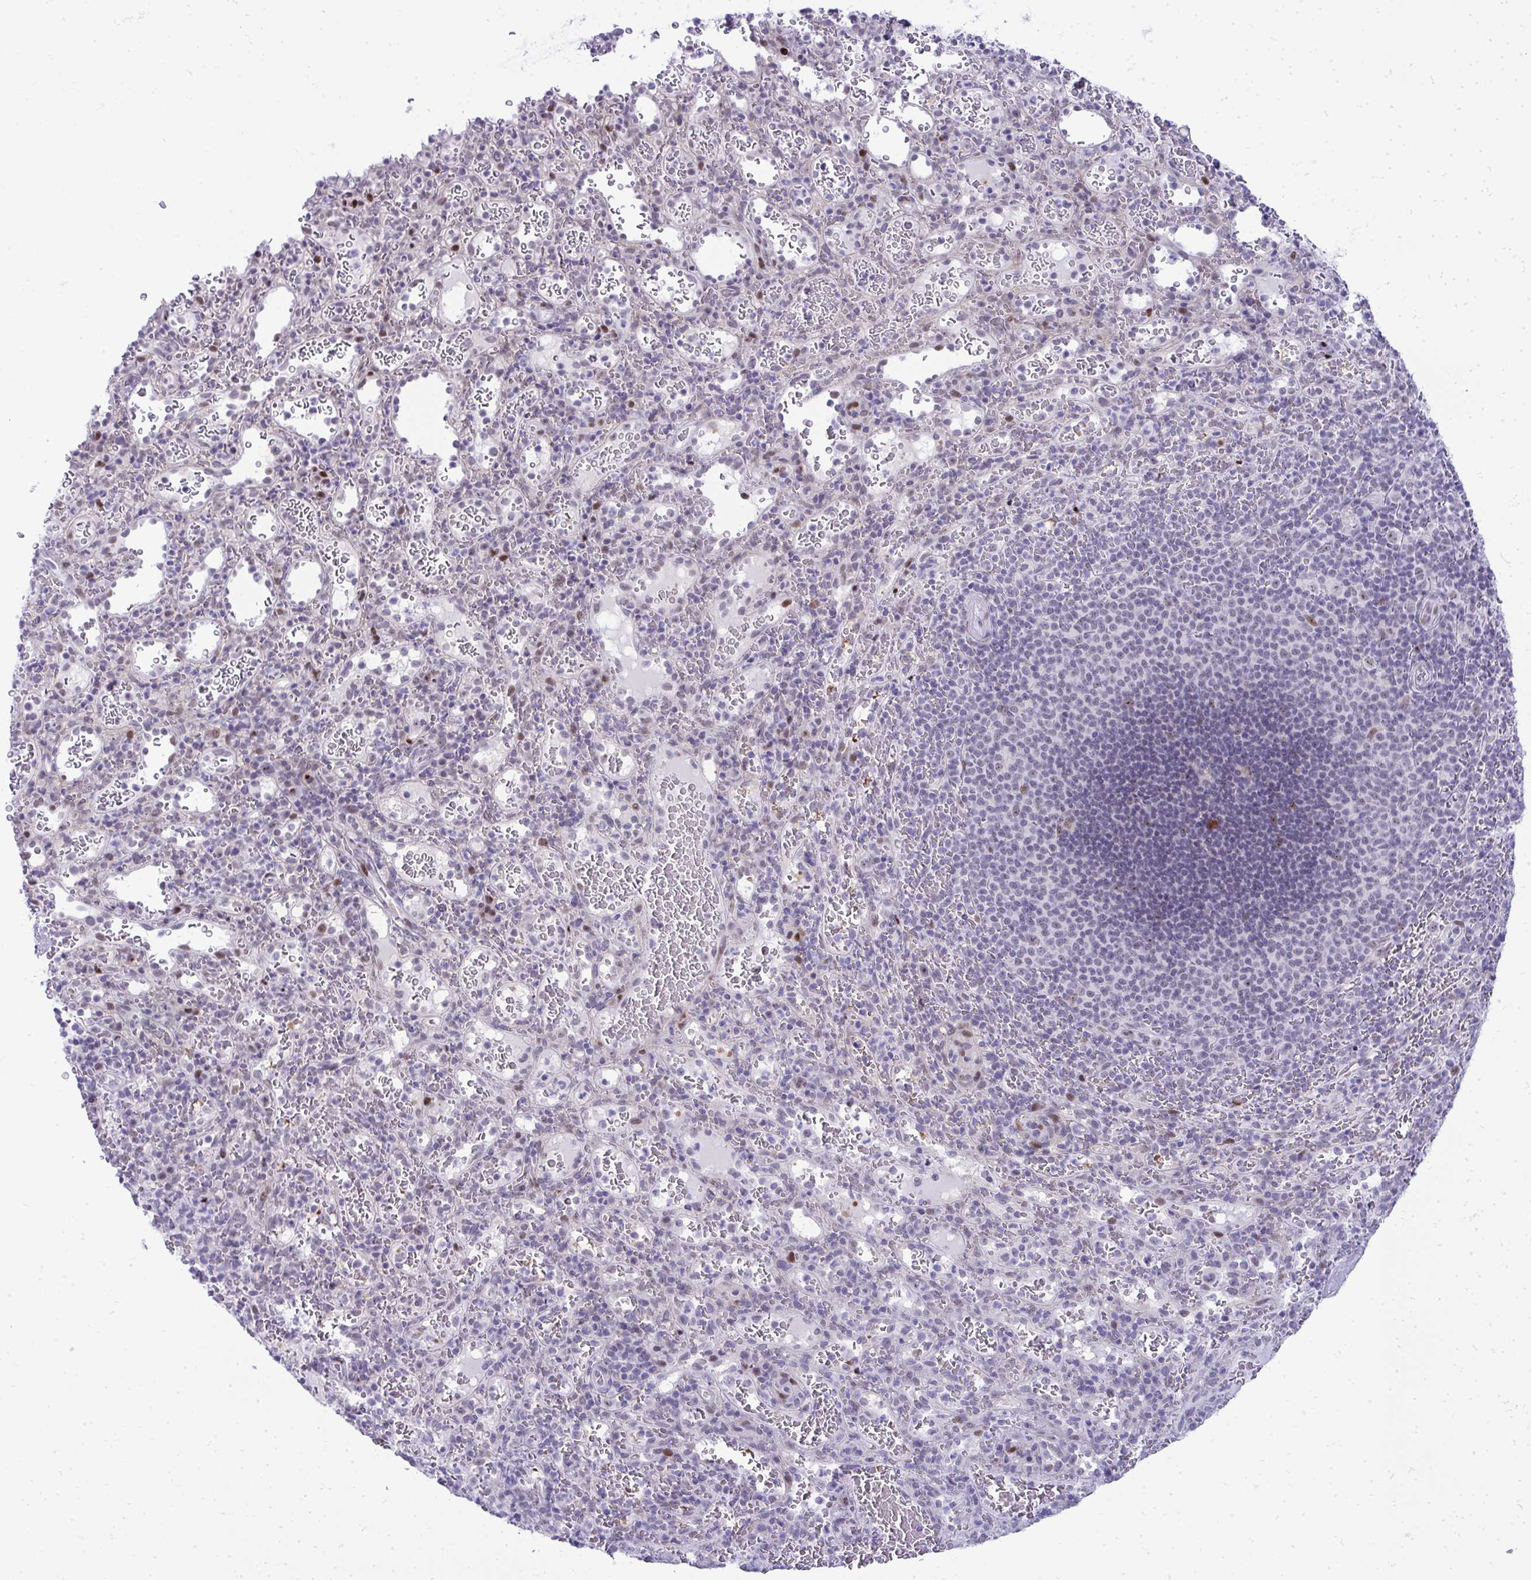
{"staining": {"intensity": "weak", "quantity": "<25%", "location": "nuclear"}, "tissue": "spleen", "cell_type": "Cells in red pulp", "image_type": "normal", "snomed": [{"axis": "morphology", "description": "Normal tissue, NOS"}, {"axis": "topography", "description": "Spleen"}], "caption": "An immunohistochemistry micrograph of unremarkable spleen is shown. There is no staining in cells in red pulp of spleen. The staining was performed using DAB to visualize the protein expression in brown, while the nuclei were stained in blue with hematoxylin (Magnification: 20x).", "gene": "GLDN", "patient": {"sex": "male", "age": 57}}